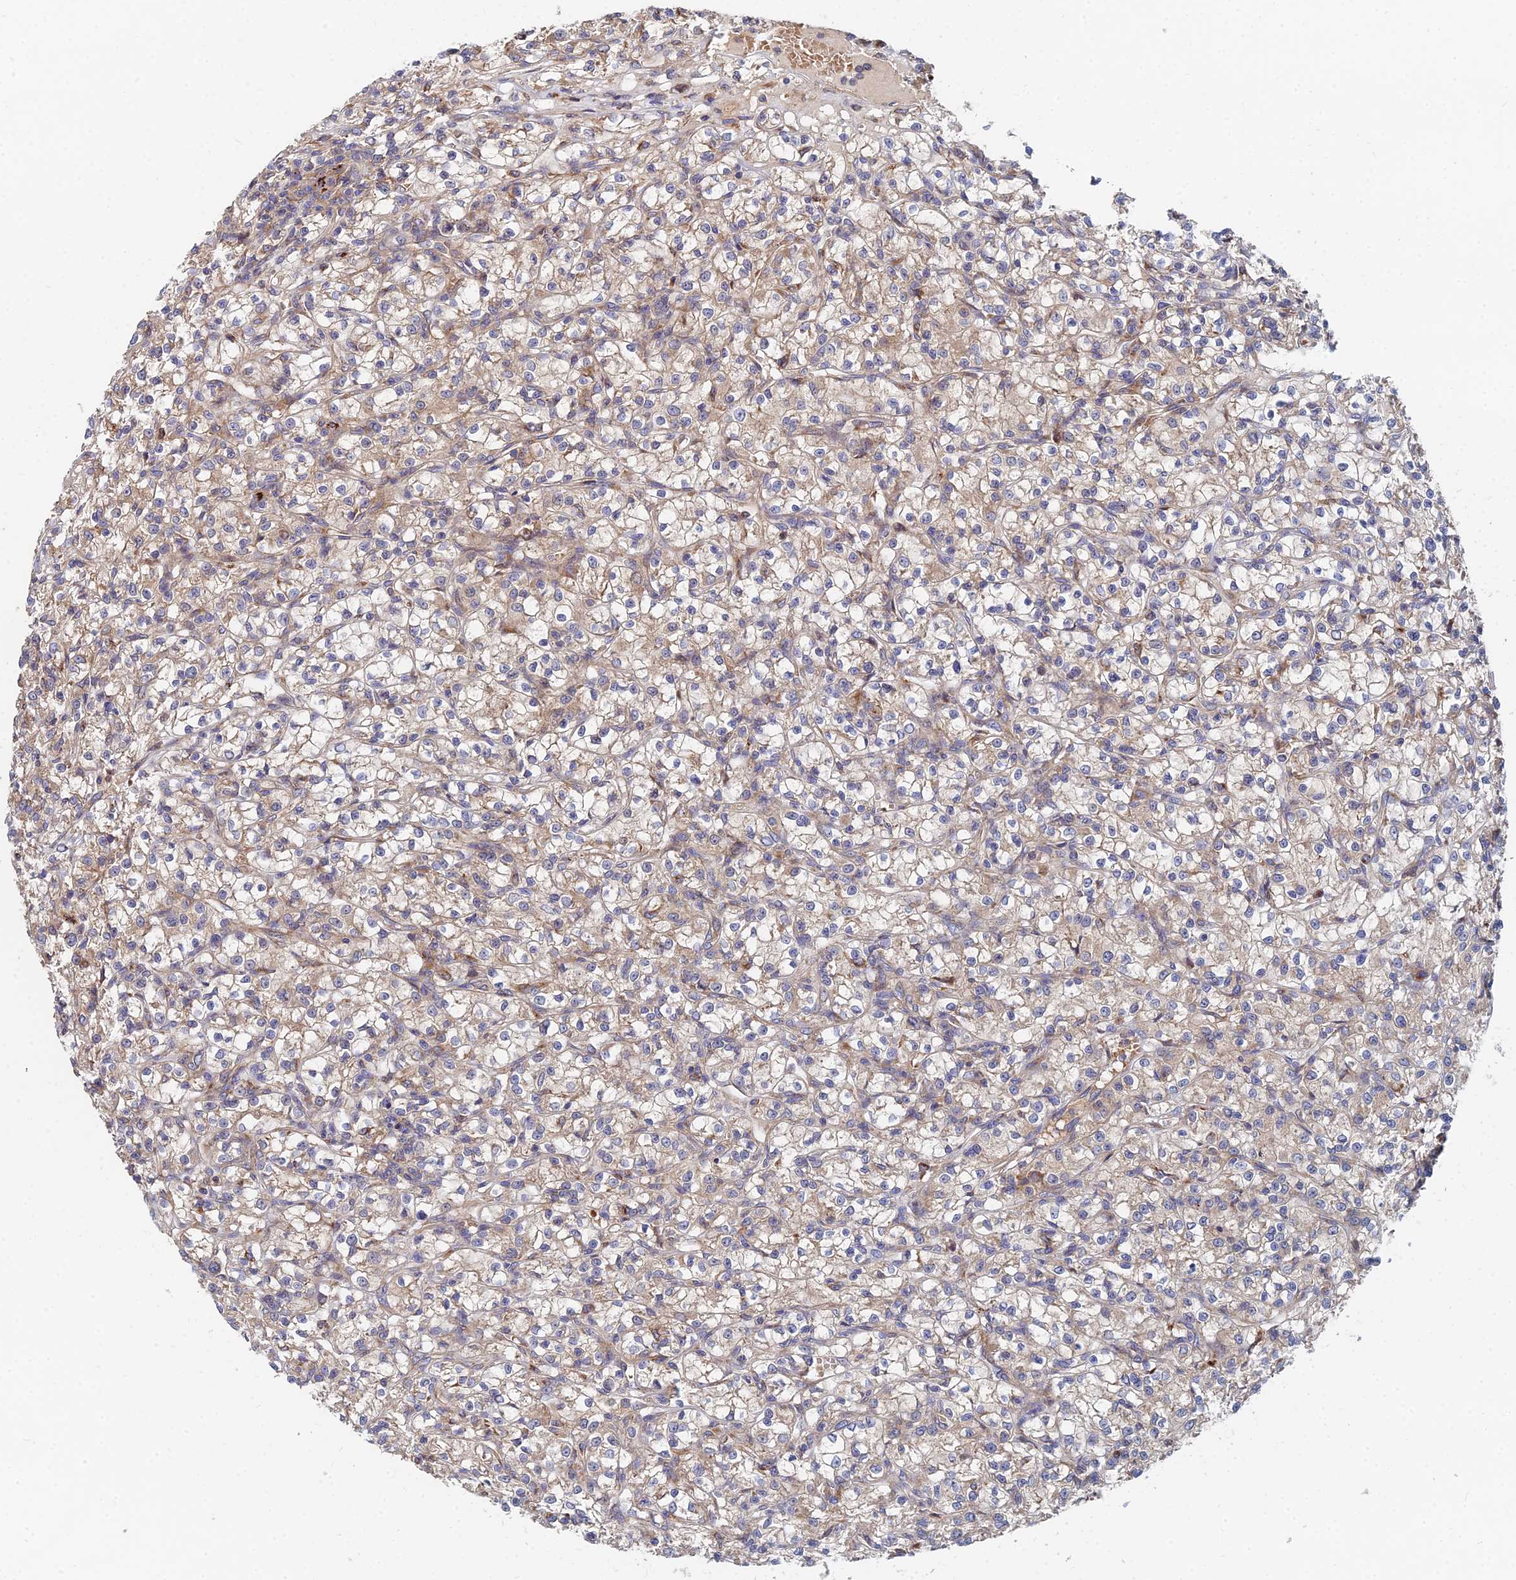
{"staining": {"intensity": "weak", "quantity": "25%-75%", "location": "cytoplasmic/membranous"}, "tissue": "renal cancer", "cell_type": "Tumor cells", "image_type": "cancer", "snomed": [{"axis": "morphology", "description": "Adenocarcinoma, NOS"}, {"axis": "topography", "description": "Kidney"}], "caption": "Weak cytoplasmic/membranous expression for a protein is identified in approximately 25%-75% of tumor cells of renal cancer using IHC.", "gene": "CCZ1", "patient": {"sex": "female", "age": 59}}